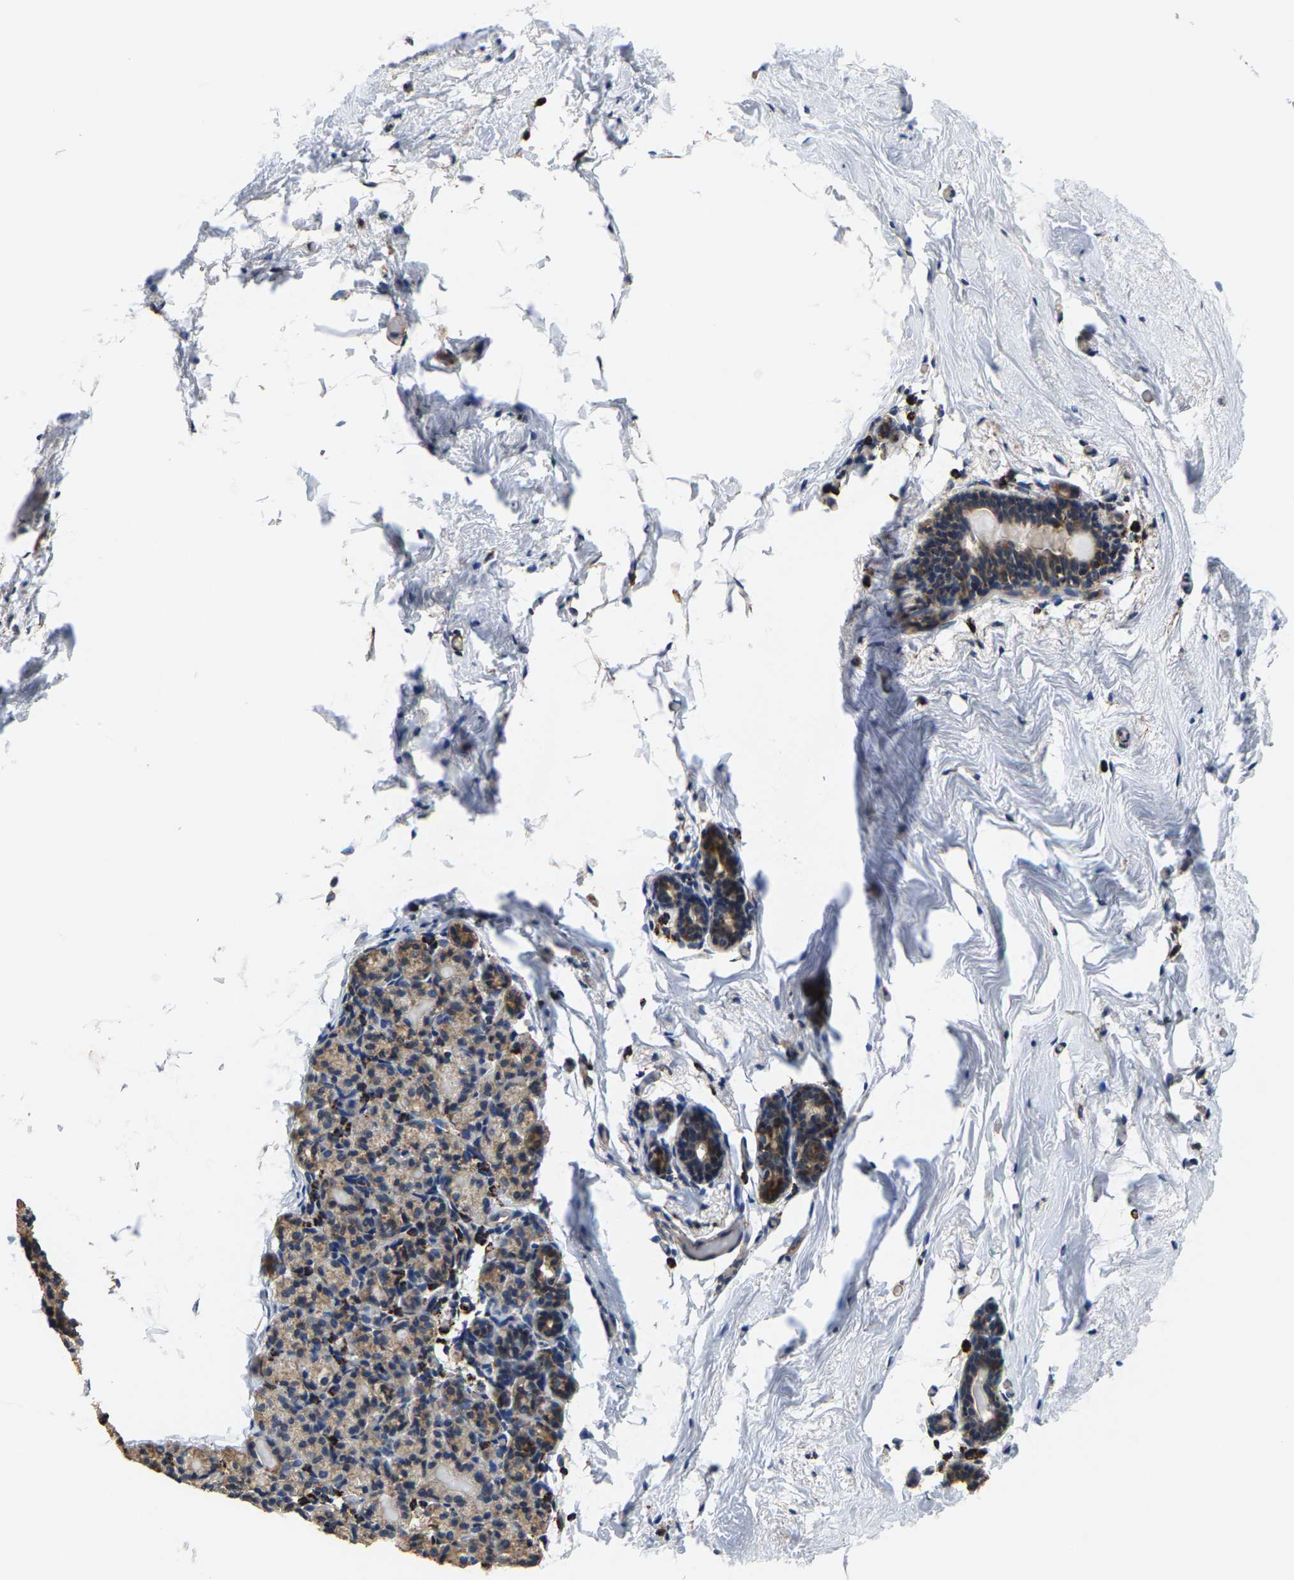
{"staining": {"intensity": "negative", "quantity": "none", "location": "none"}, "tissue": "breast", "cell_type": "Adipocytes", "image_type": "normal", "snomed": [{"axis": "morphology", "description": "Normal tissue, NOS"}, {"axis": "topography", "description": "Breast"}], "caption": "IHC of benign breast exhibits no positivity in adipocytes.", "gene": "SHMT2", "patient": {"sex": "female", "age": 62}}